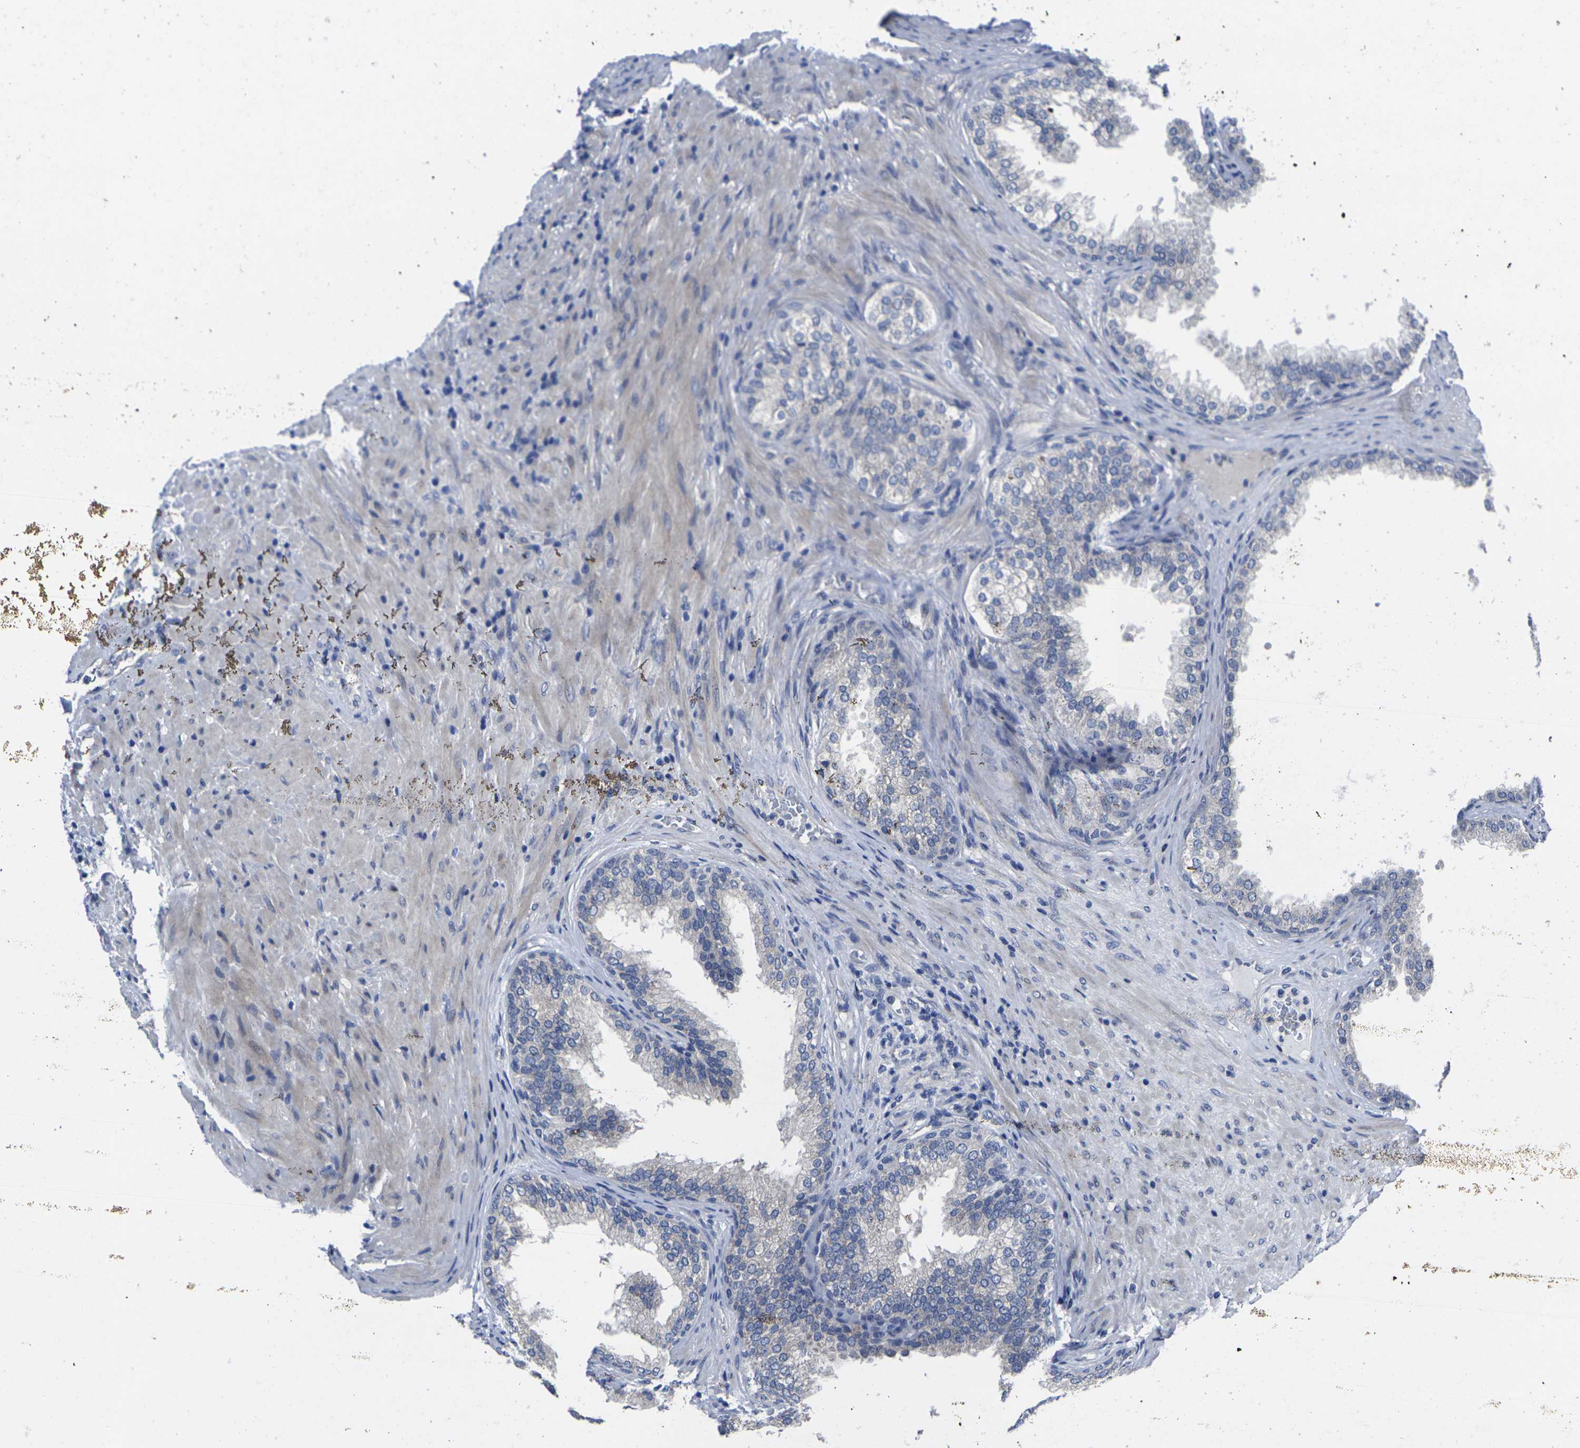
{"staining": {"intensity": "negative", "quantity": "none", "location": "none"}, "tissue": "prostate", "cell_type": "Glandular cells", "image_type": "normal", "snomed": [{"axis": "morphology", "description": "Normal tissue, NOS"}, {"axis": "topography", "description": "Prostate"}], "caption": "Immunohistochemistry (IHC) micrograph of benign prostate stained for a protein (brown), which shows no expression in glandular cells.", "gene": "CYP2C8", "patient": {"sex": "male", "age": 76}}